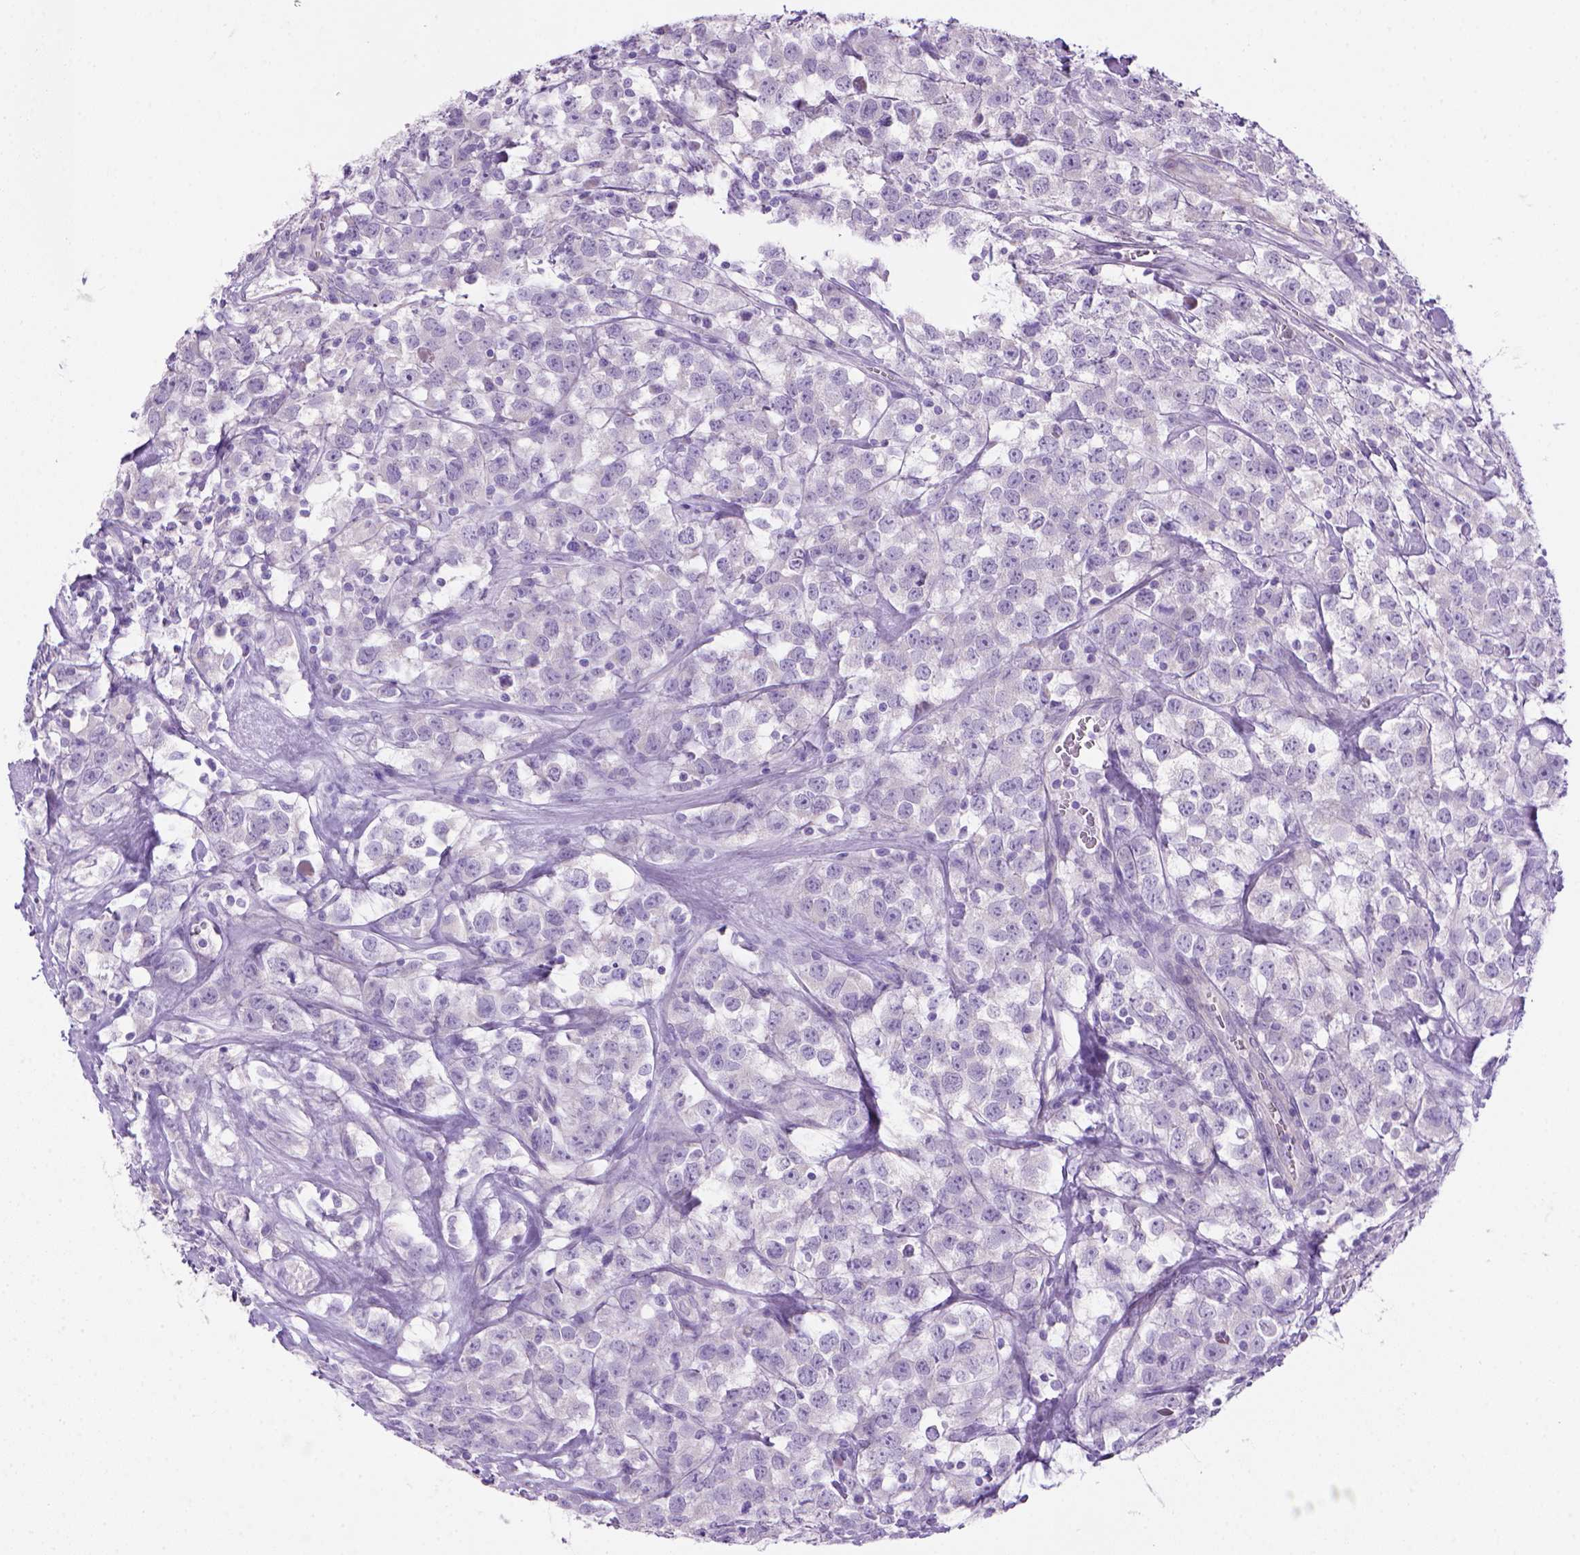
{"staining": {"intensity": "negative", "quantity": "none", "location": "none"}, "tissue": "testis cancer", "cell_type": "Tumor cells", "image_type": "cancer", "snomed": [{"axis": "morphology", "description": "Seminoma, NOS"}, {"axis": "topography", "description": "Testis"}], "caption": "Human testis cancer stained for a protein using immunohistochemistry reveals no staining in tumor cells.", "gene": "ARHGEF33", "patient": {"sex": "male", "age": 59}}